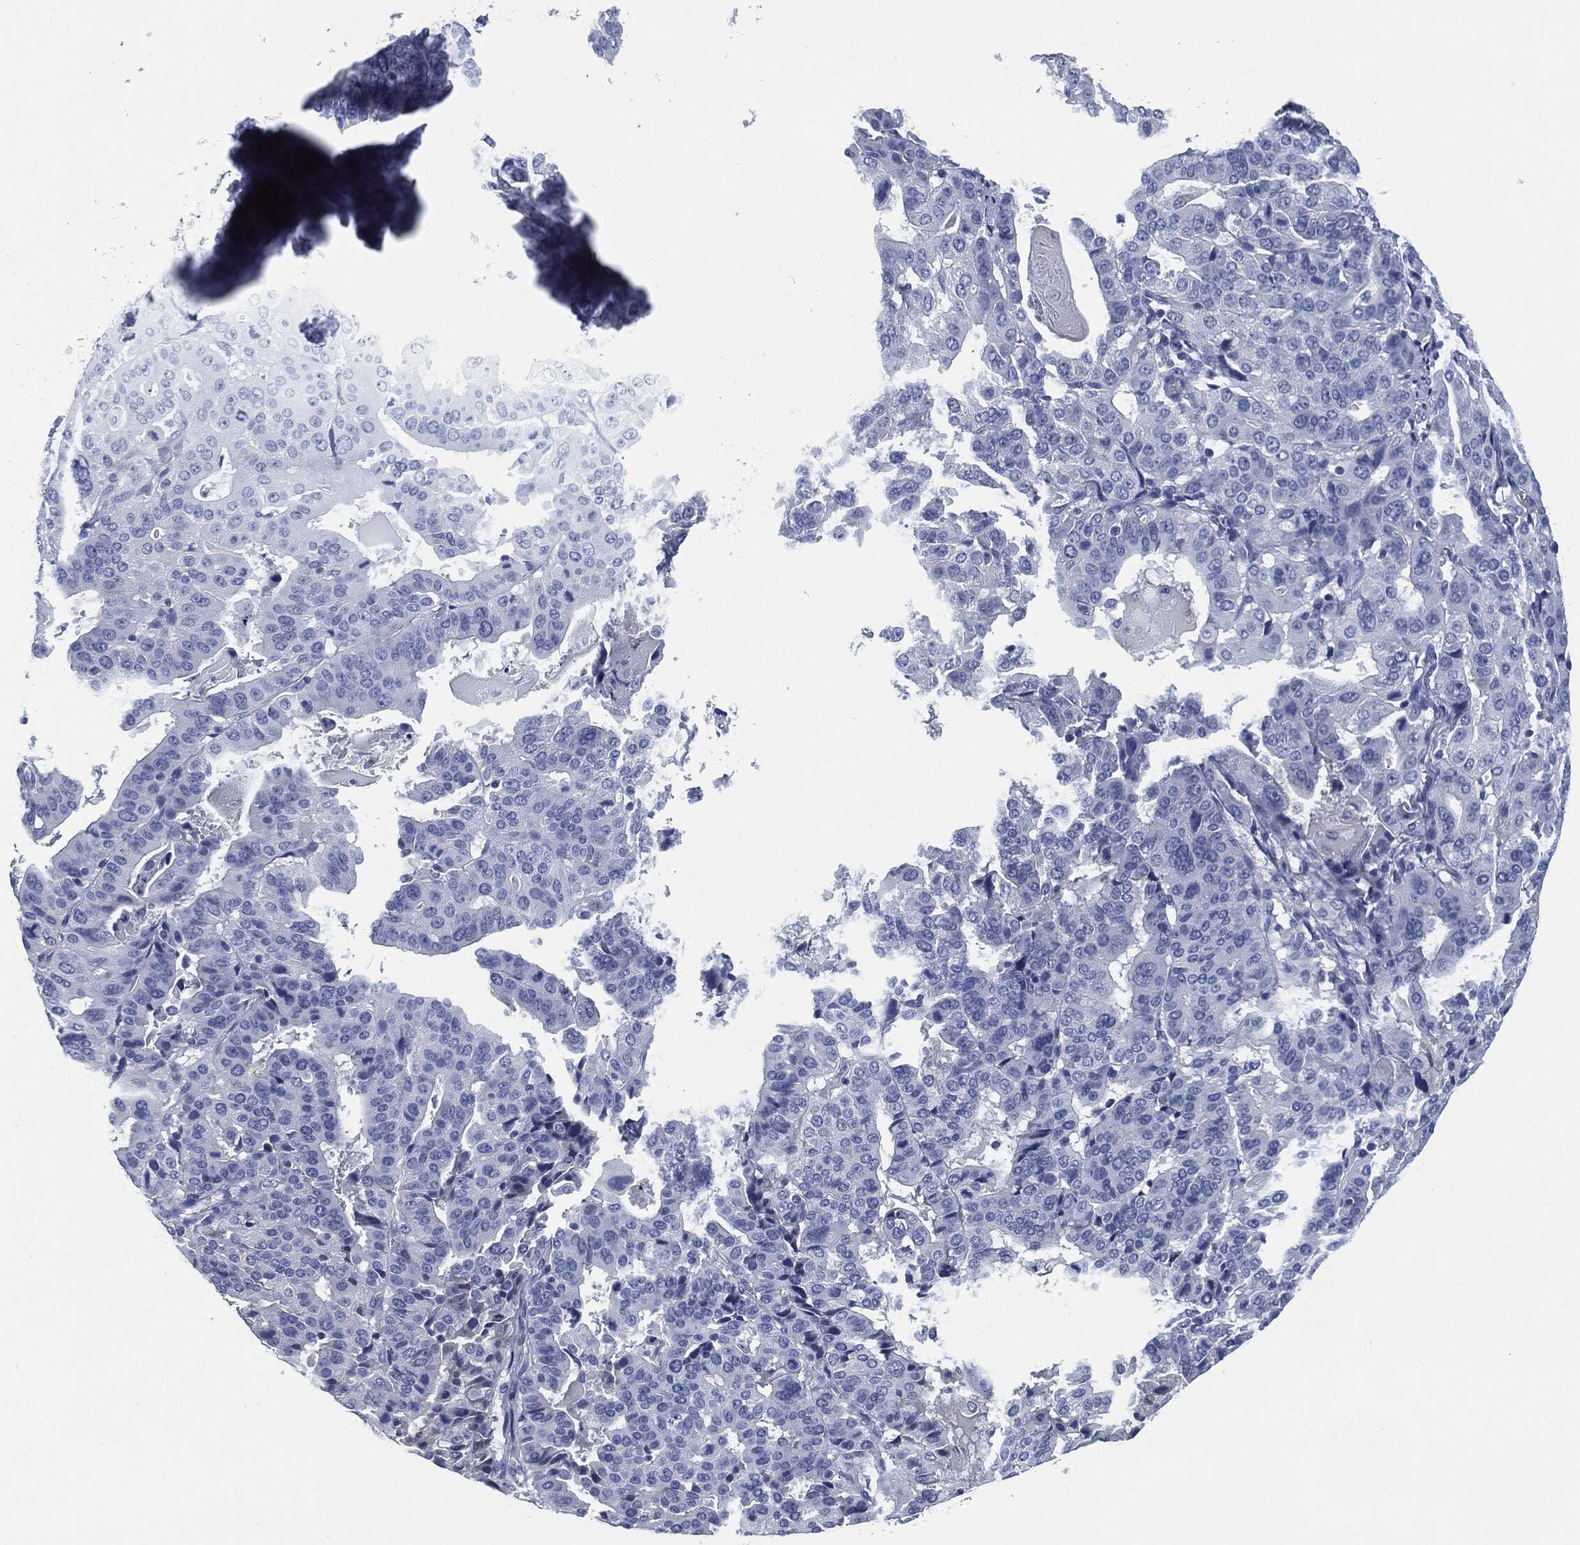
{"staining": {"intensity": "negative", "quantity": "none", "location": "none"}, "tissue": "stomach cancer", "cell_type": "Tumor cells", "image_type": "cancer", "snomed": [{"axis": "morphology", "description": "Adenocarcinoma, NOS"}, {"axis": "topography", "description": "Stomach"}], "caption": "Stomach cancer was stained to show a protein in brown. There is no significant staining in tumor cells.", "gene": "CD27", "patient": {"sex": "male", "age": 48}}